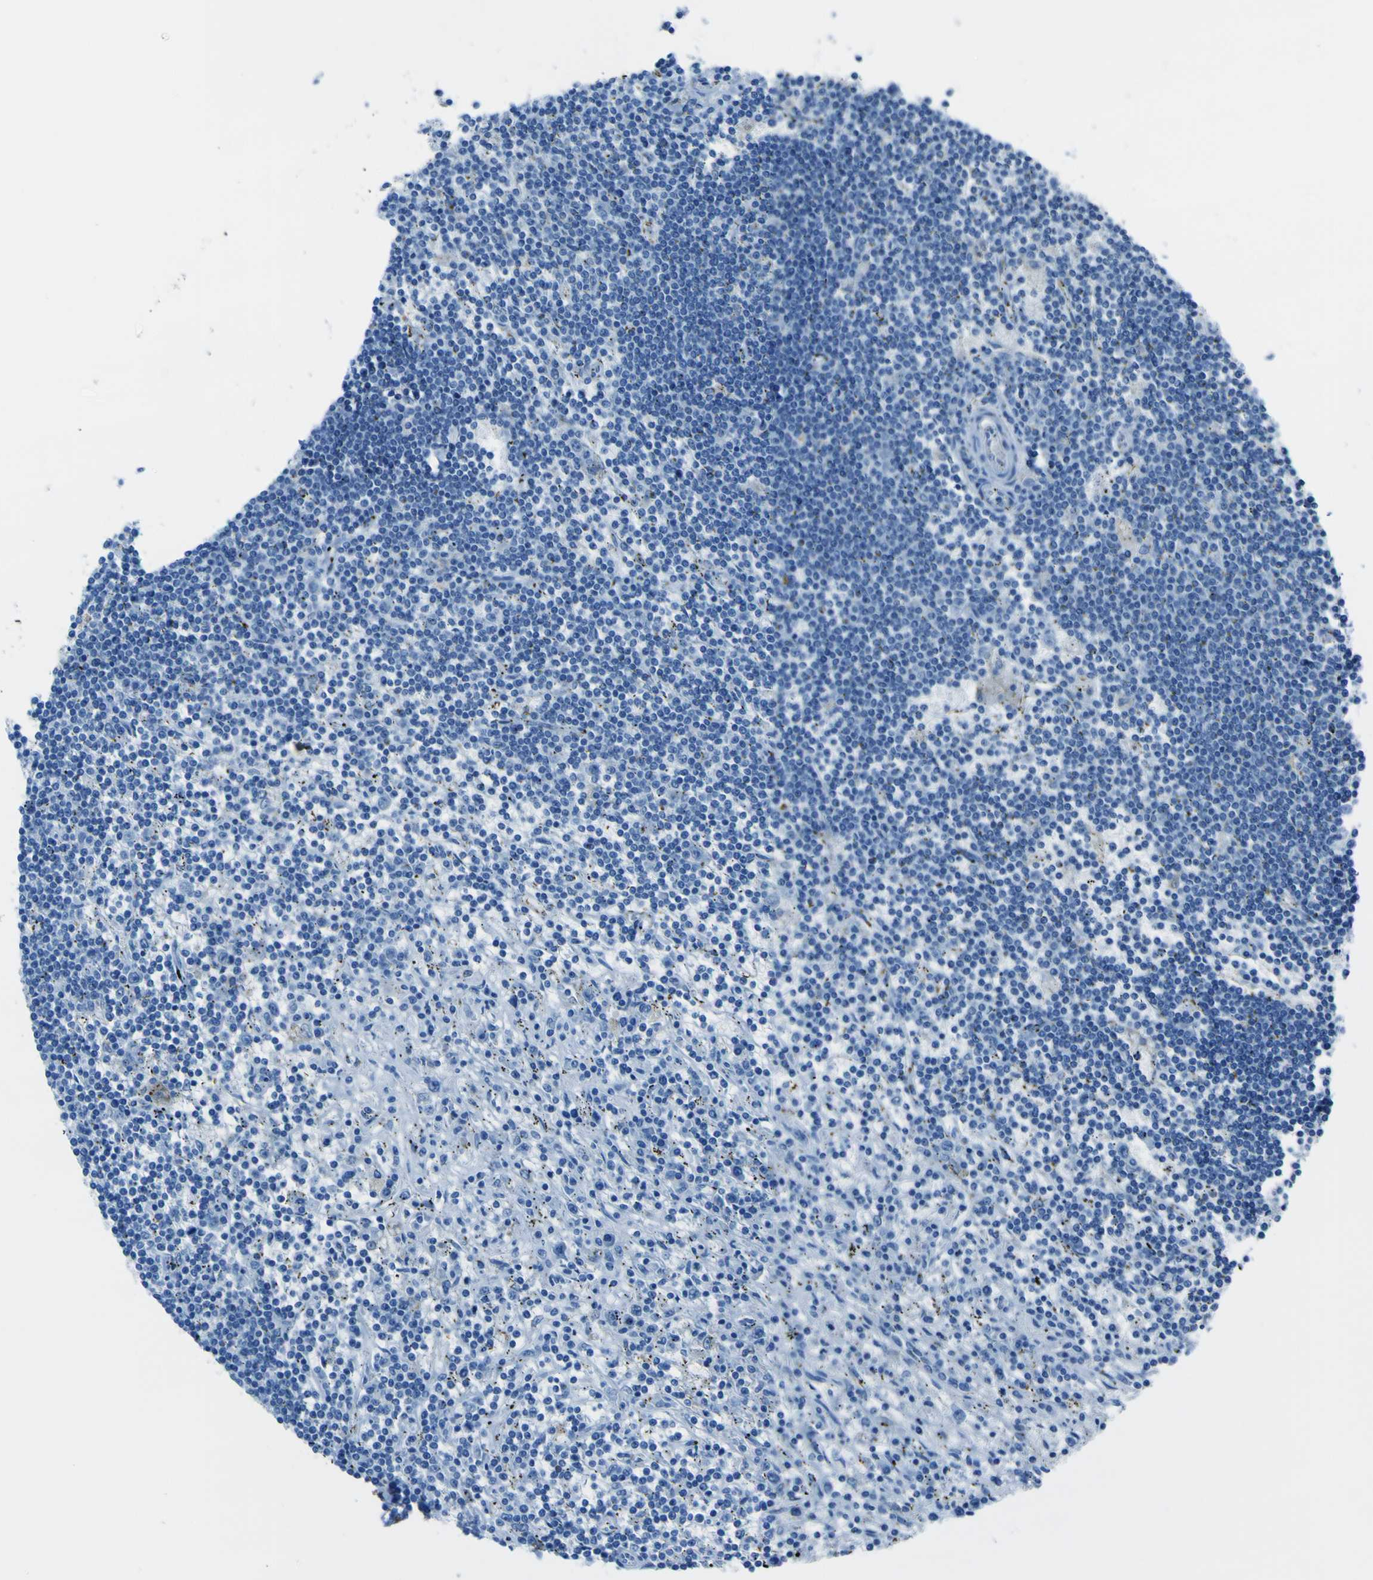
{"staining": {"intensity": "weak", "quantity": "<25%", "location": "cytoplasmic/membranous"}, "tissue": "lymphoma", "cell_type": "Tumor cells", "image_type": "cancer", "snomed": [{"axis": "morphology", "description": "Malignant lymphoma, non-Hodgkin's type, Low grade"}, {"axis": "topography", "description": "Spleen"}], "caption": "Malignant lymphoma, non-Hodgkin's type (low-grade) stained for a protein using immunohistochemistry demonstrates no expression tumor cells.", "gene": "ACSL1", "patient": {"sex": "male", "age": 76}}